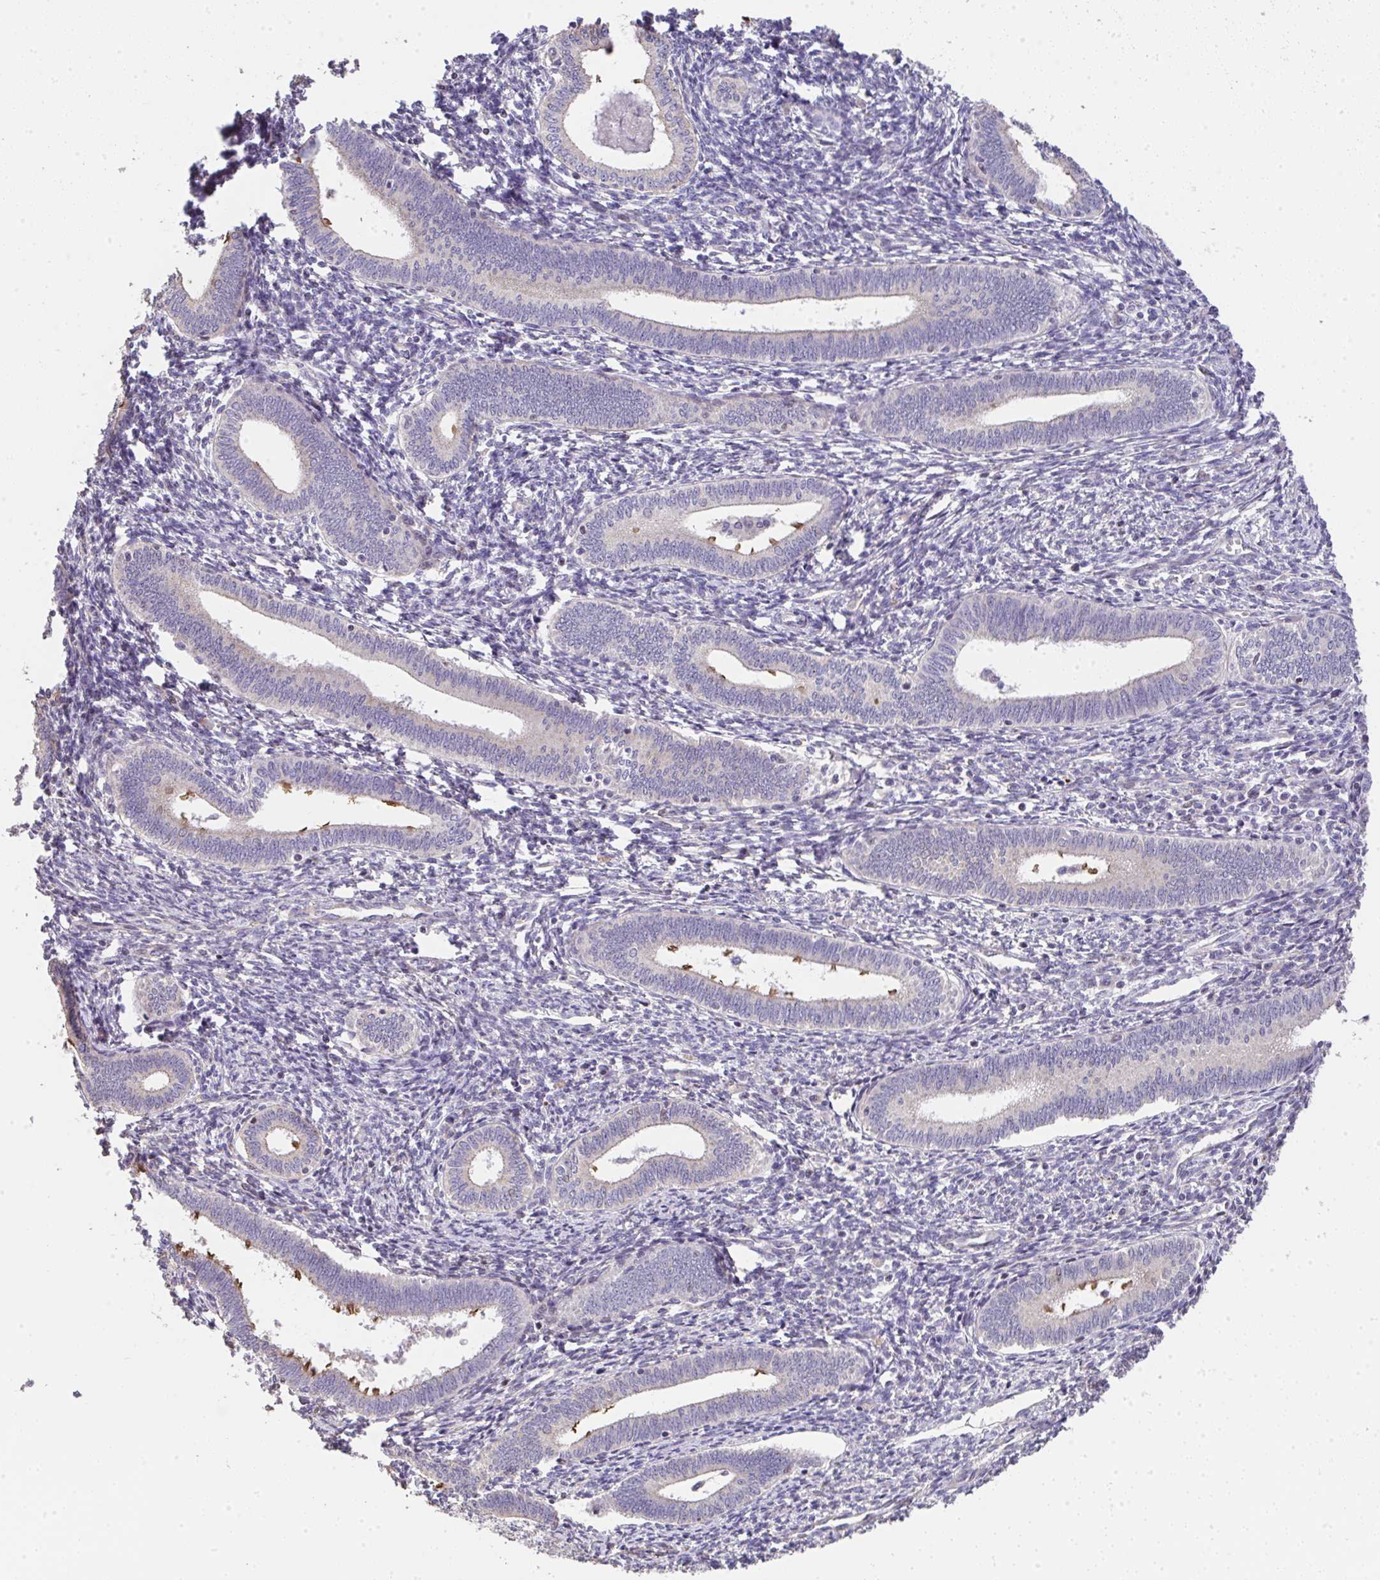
{"staining": {"intensity": "negative", "quantity": "none", "location": "none"}, "tissue": "endometrium", "cell_type": "Cells in endometrial stroma", "image_type": "normal", "snomed": [{"axis": "morphology", "description": "Normal tissue, NOS"}, {"axis": "topography", "description": "Endometrium"}], "caption": "Human endometrium stained for a protein using immunohistochemistry displays no expression in cells in endometrial stroma.", "gene": "RUNDC3B", "patient": {"sex": "female", "age": 41}}